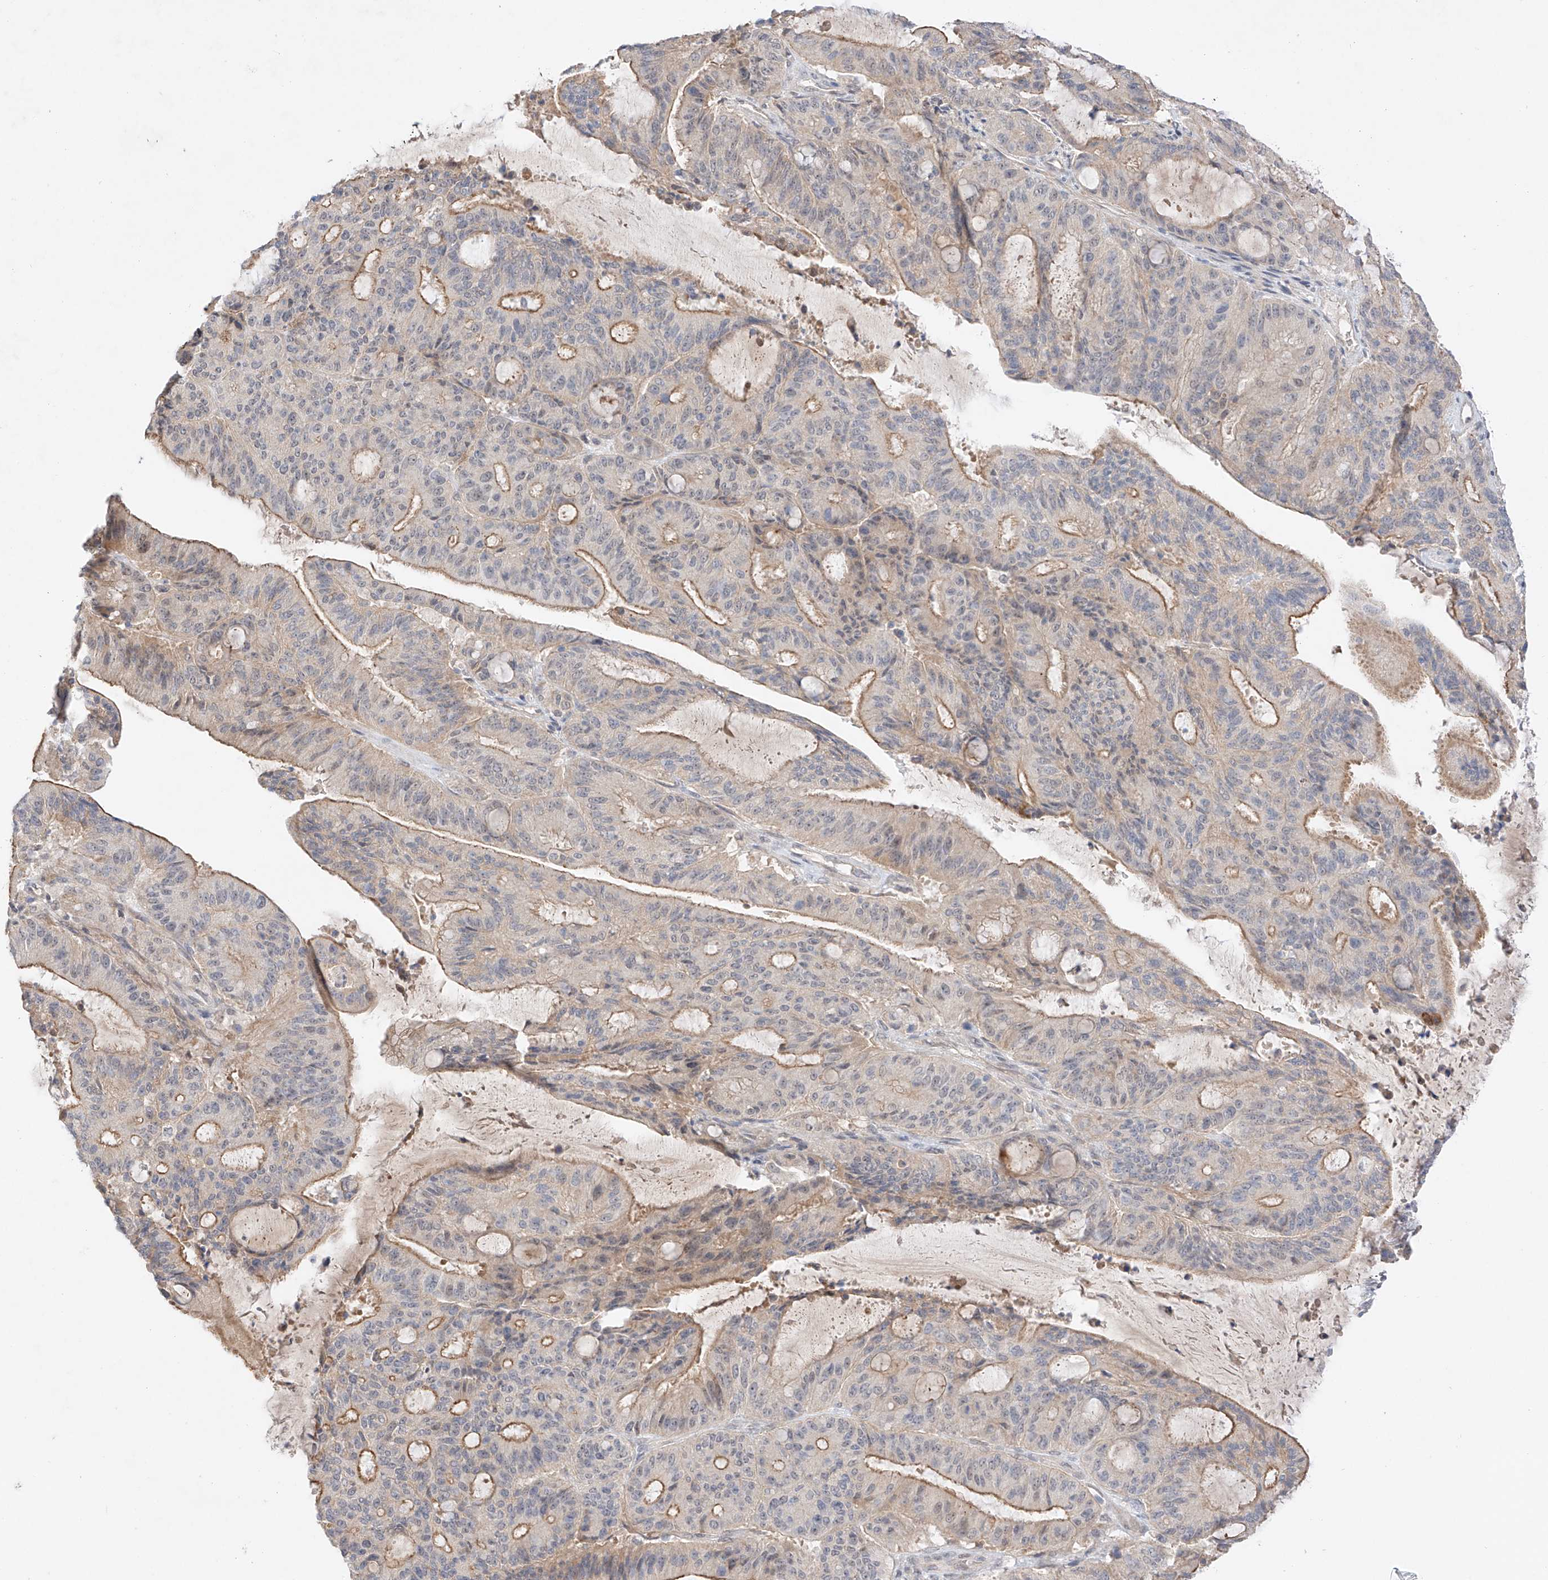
{"staining": {"intensity": "moderate", "quantity": "25%-75%", "location": "cytoplasmic/membranous"}, "tissue": "liver cancer", "cell_type": "Tumor cells", "image_type": "cancer", "snomed": [{"axis": "morphology", "description": "Normal tissue, NOS"}, {"axis": "morphology", "description": "Cholangiocarcinoma"}, {"axis": "topography", "description": "Liver"}, {"axis": "topography", "description": "Peripheral nerve tissue"}], "caption": "Tumor cells exhibit medium levels of moderate cytoplasmic/membranous positivity in about 25%-75% of cells in human liver cancer.", "gene": "IL22RA2", "patient": {"sex": "female", "age": 73}}